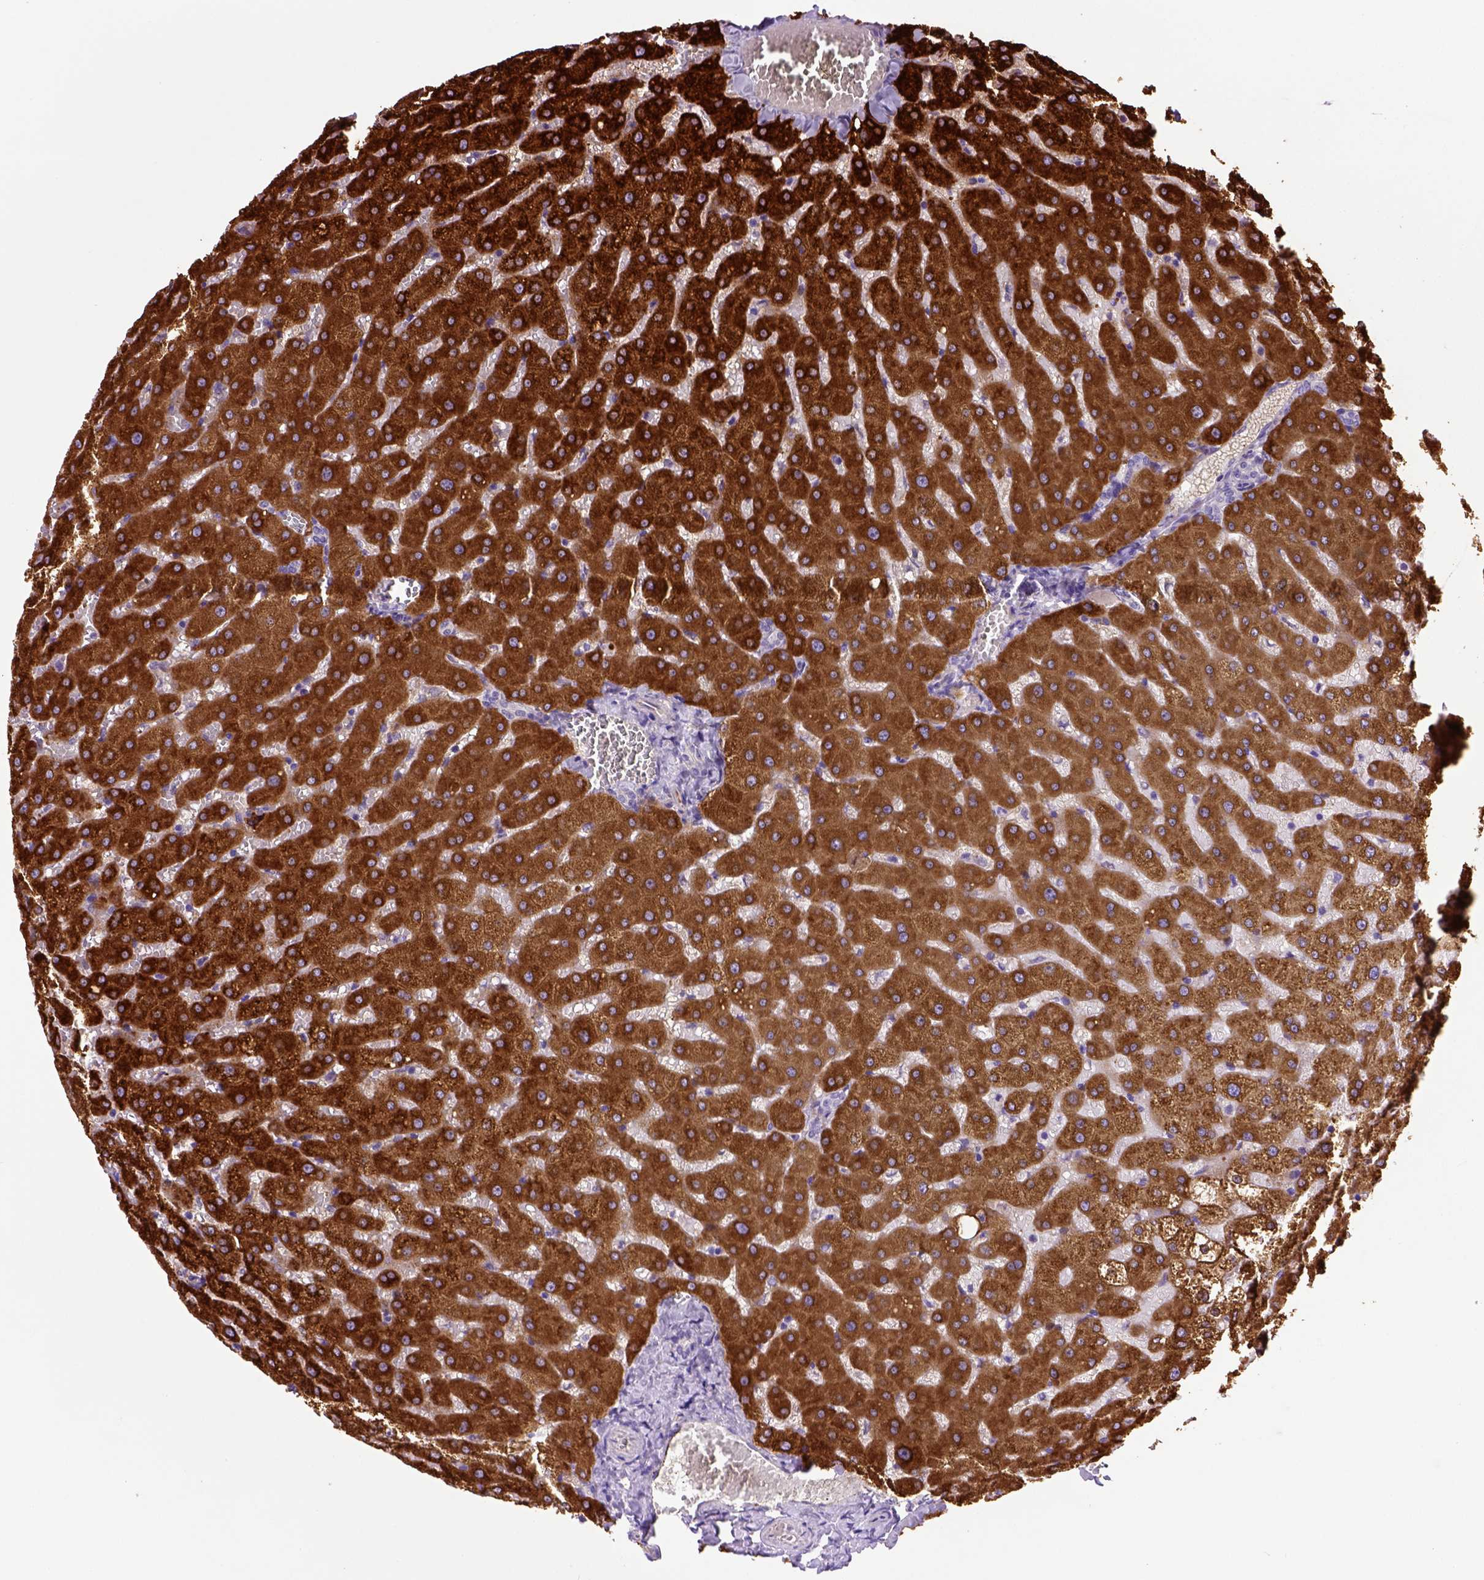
{"staining": {"intensity": "negative", "quantity": "none", "location": "none"}, "tissue": "liver", "cell_type": "Cholangiocytes", "image_type": "normal", "snomed": [{"axis": "morphology", "description": "Normal tissue, NOS"}, {"axis": "topography", "description": "Liver"}], "caption": "The IHC histopathology image has no significant staining in cholangiocytes of liver.", "gene": "DEPDC1B", "patient": {"sex": "female", "age": 50}}